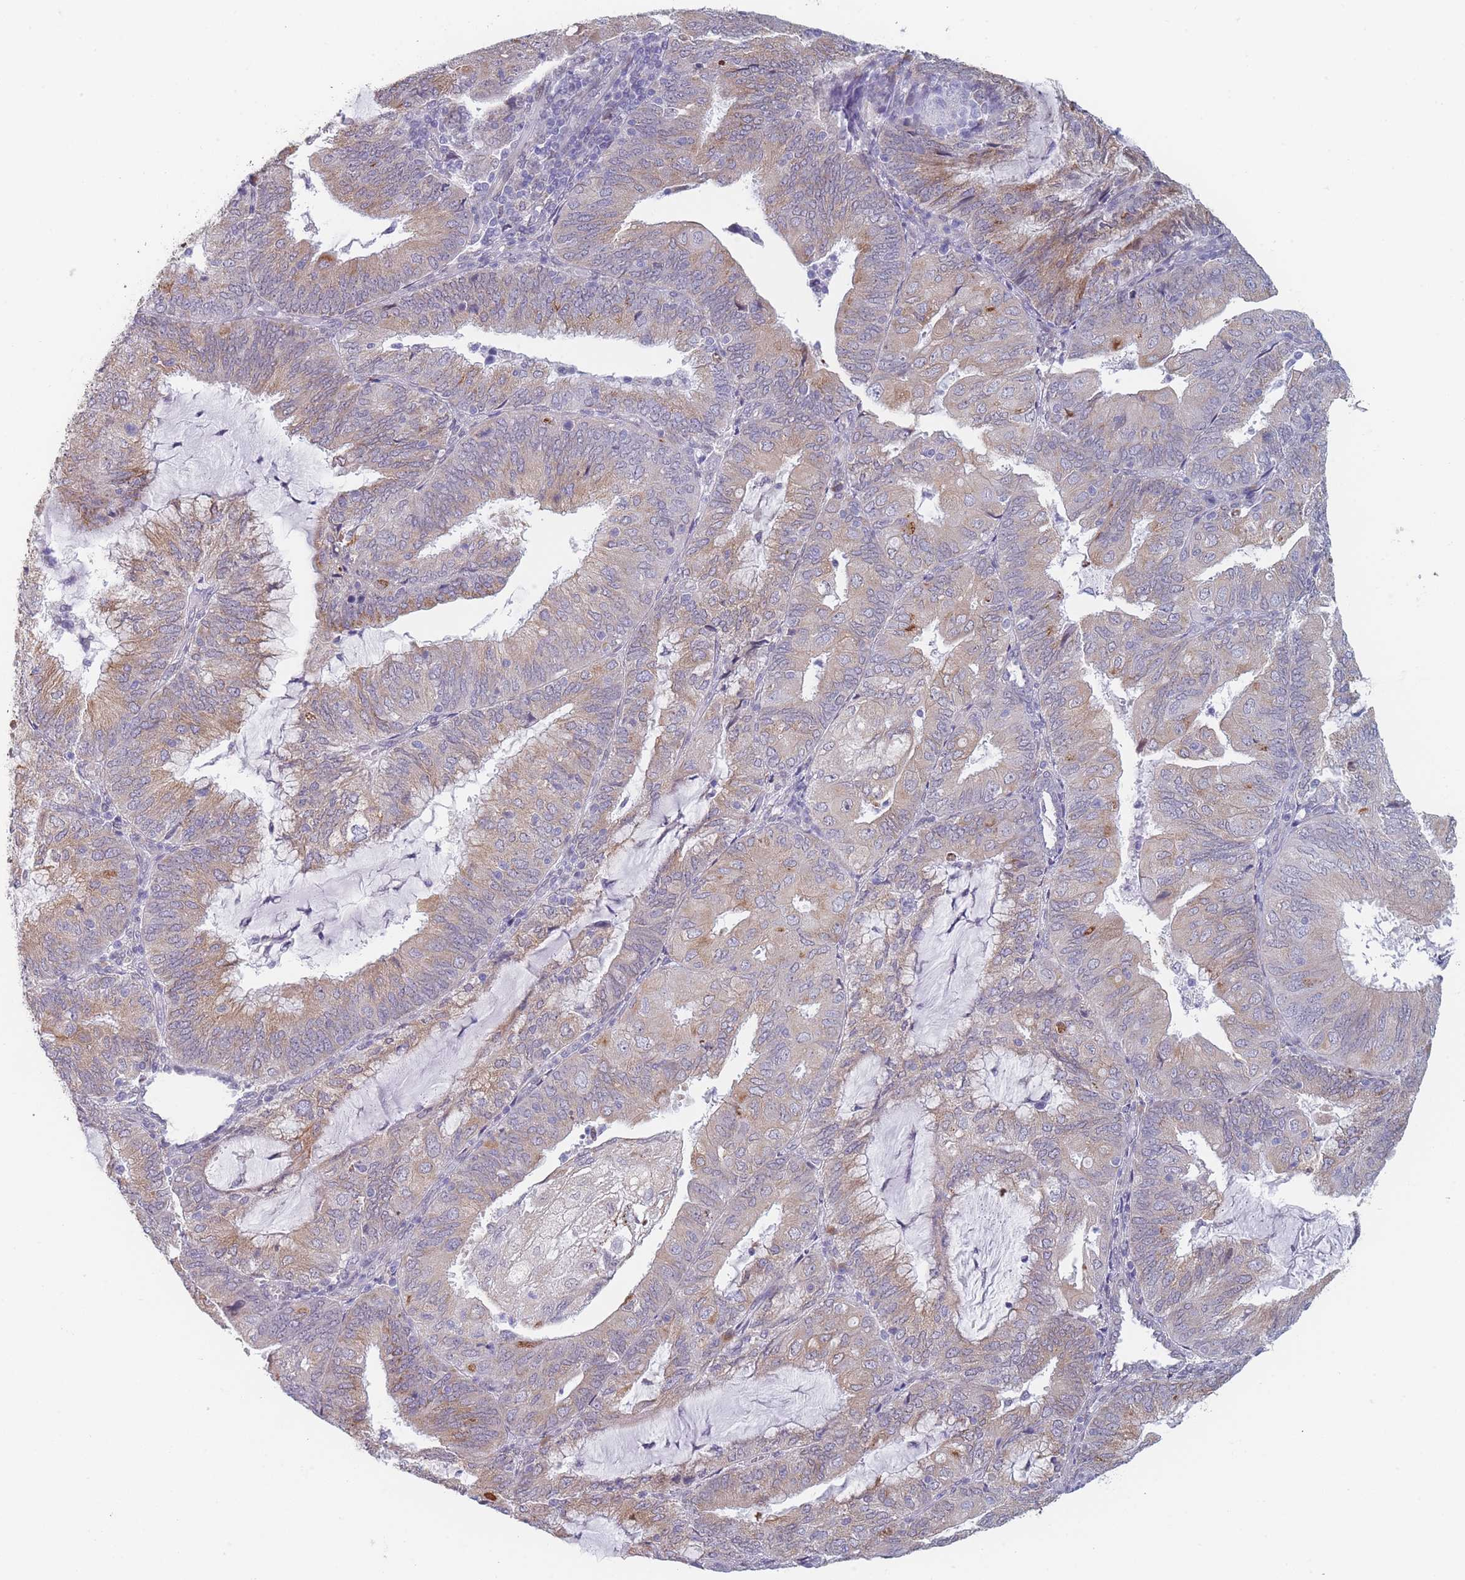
{"staining": {"intensity": "moderate", "quantity": "25%-75%", "location": "cytoplasmic/membranous"}, "tissue": "endometrial cancer", "cell_type": "Tumor cells", "image_type": "cancer", "snomed": [{"axis": "morphology", "description": "Adenocarcinoma, NOS"}, {"axis": "topography", "description": "Endometrium"}], "caption": "Moderate cytoplasmic/membranous expression is identified in approximately 25%-75% of tumor cells in adenocarcinoma (endometrial).", "gene": "TMED10", "patient": {"sex": "female", "age": 81}}